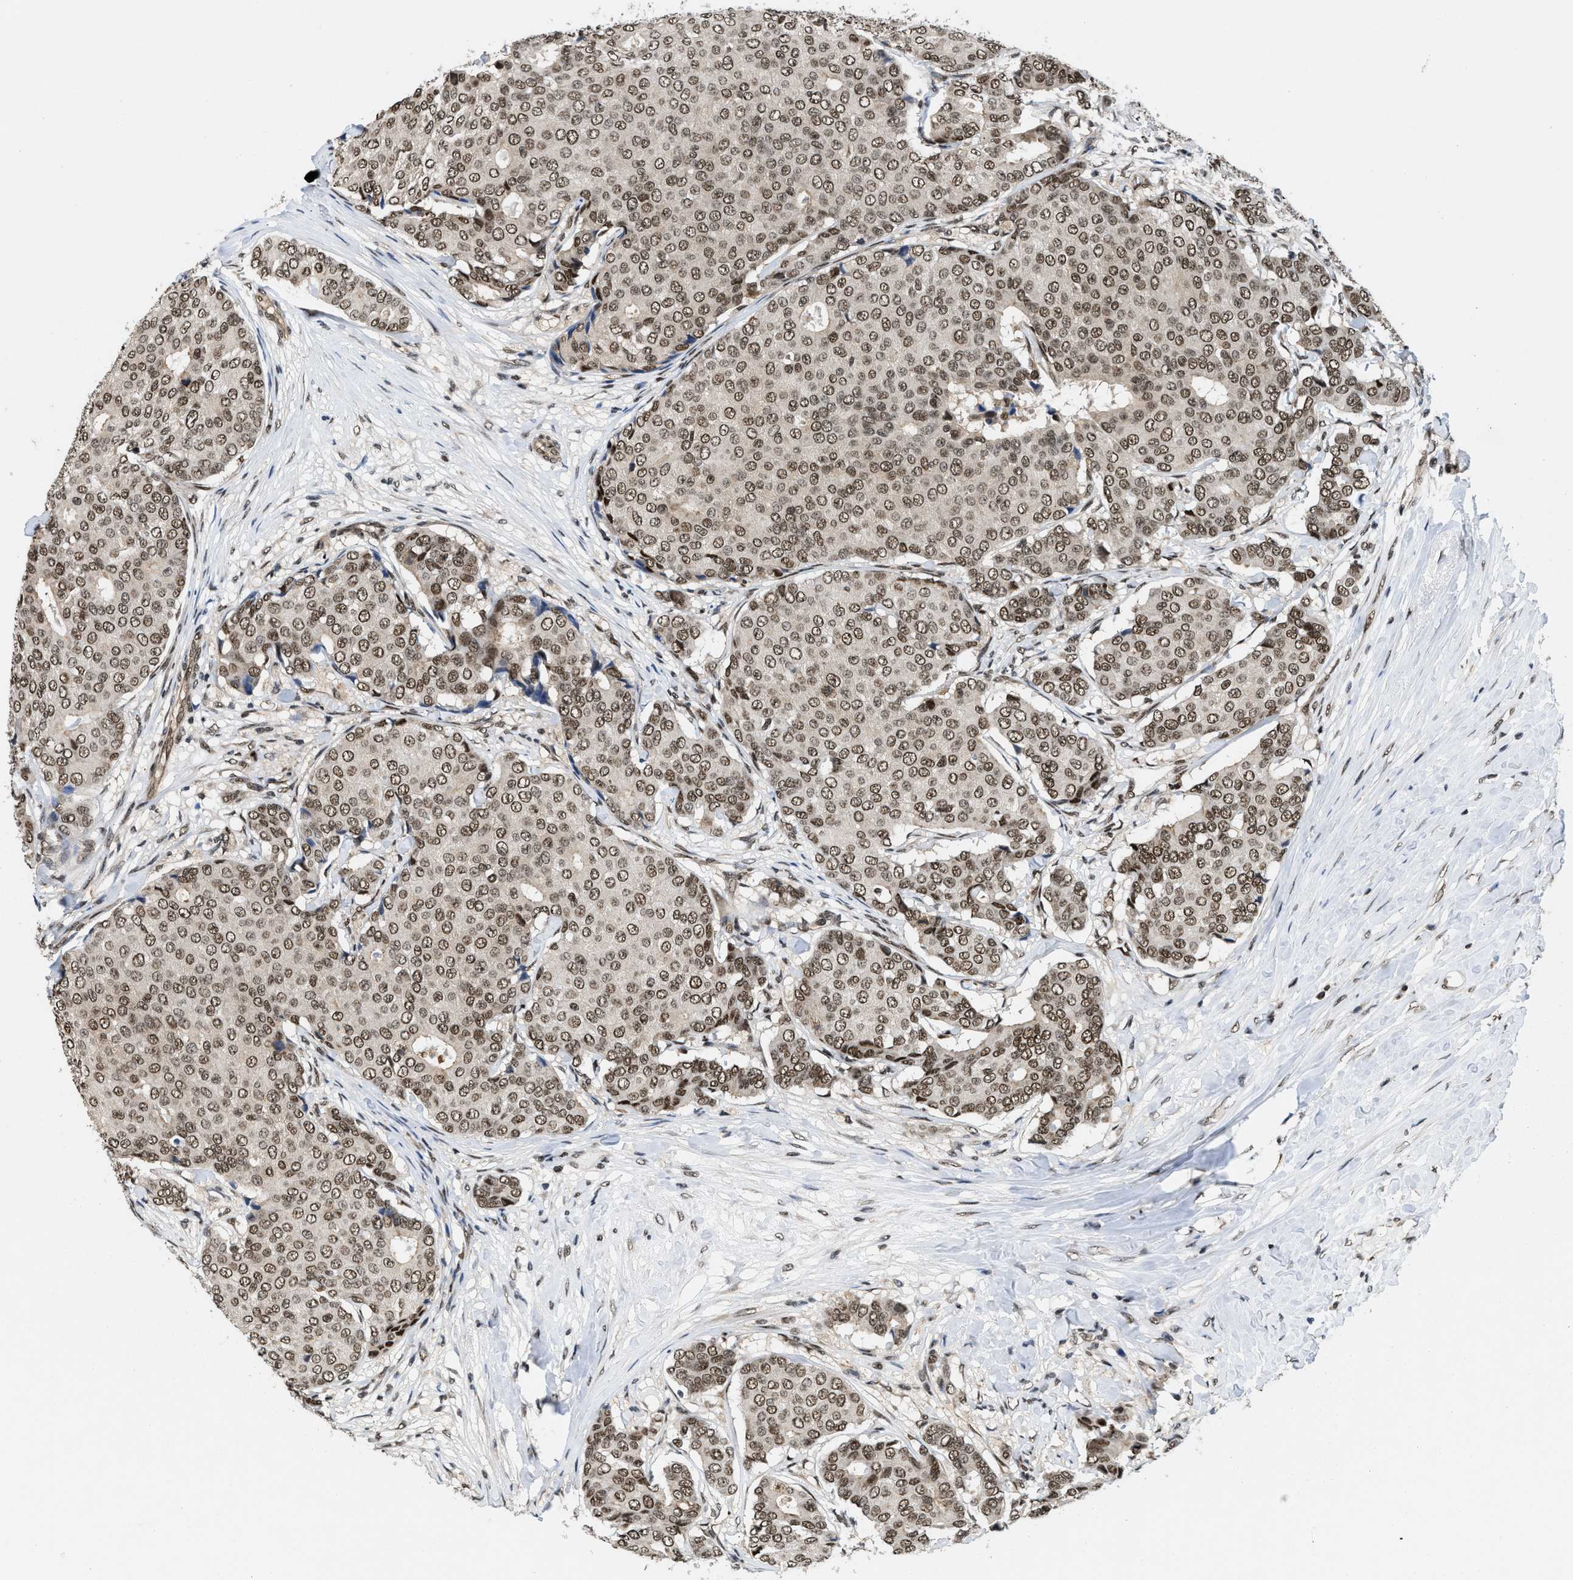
{"staining": {"intensity": "moderate", "quantity": ">75%", "location": "nuclear"}, "tissue": "breast cancer", "cell_type": "Tumor cells", "image_type": "cancer", "snomed": [{"axis": "morphology", "description": "Duct carcinoma"}, {"axis": "topography", "description": "Breast"}], "caption": "The image shows immunohistochemical staining of infiltrating ductal carcinoma (breast). There is moderate nuclear staining is present in approximately >75% of tumor cells.", "gene": "SAFB", "patient": {"sex": "female", "age": 75}}